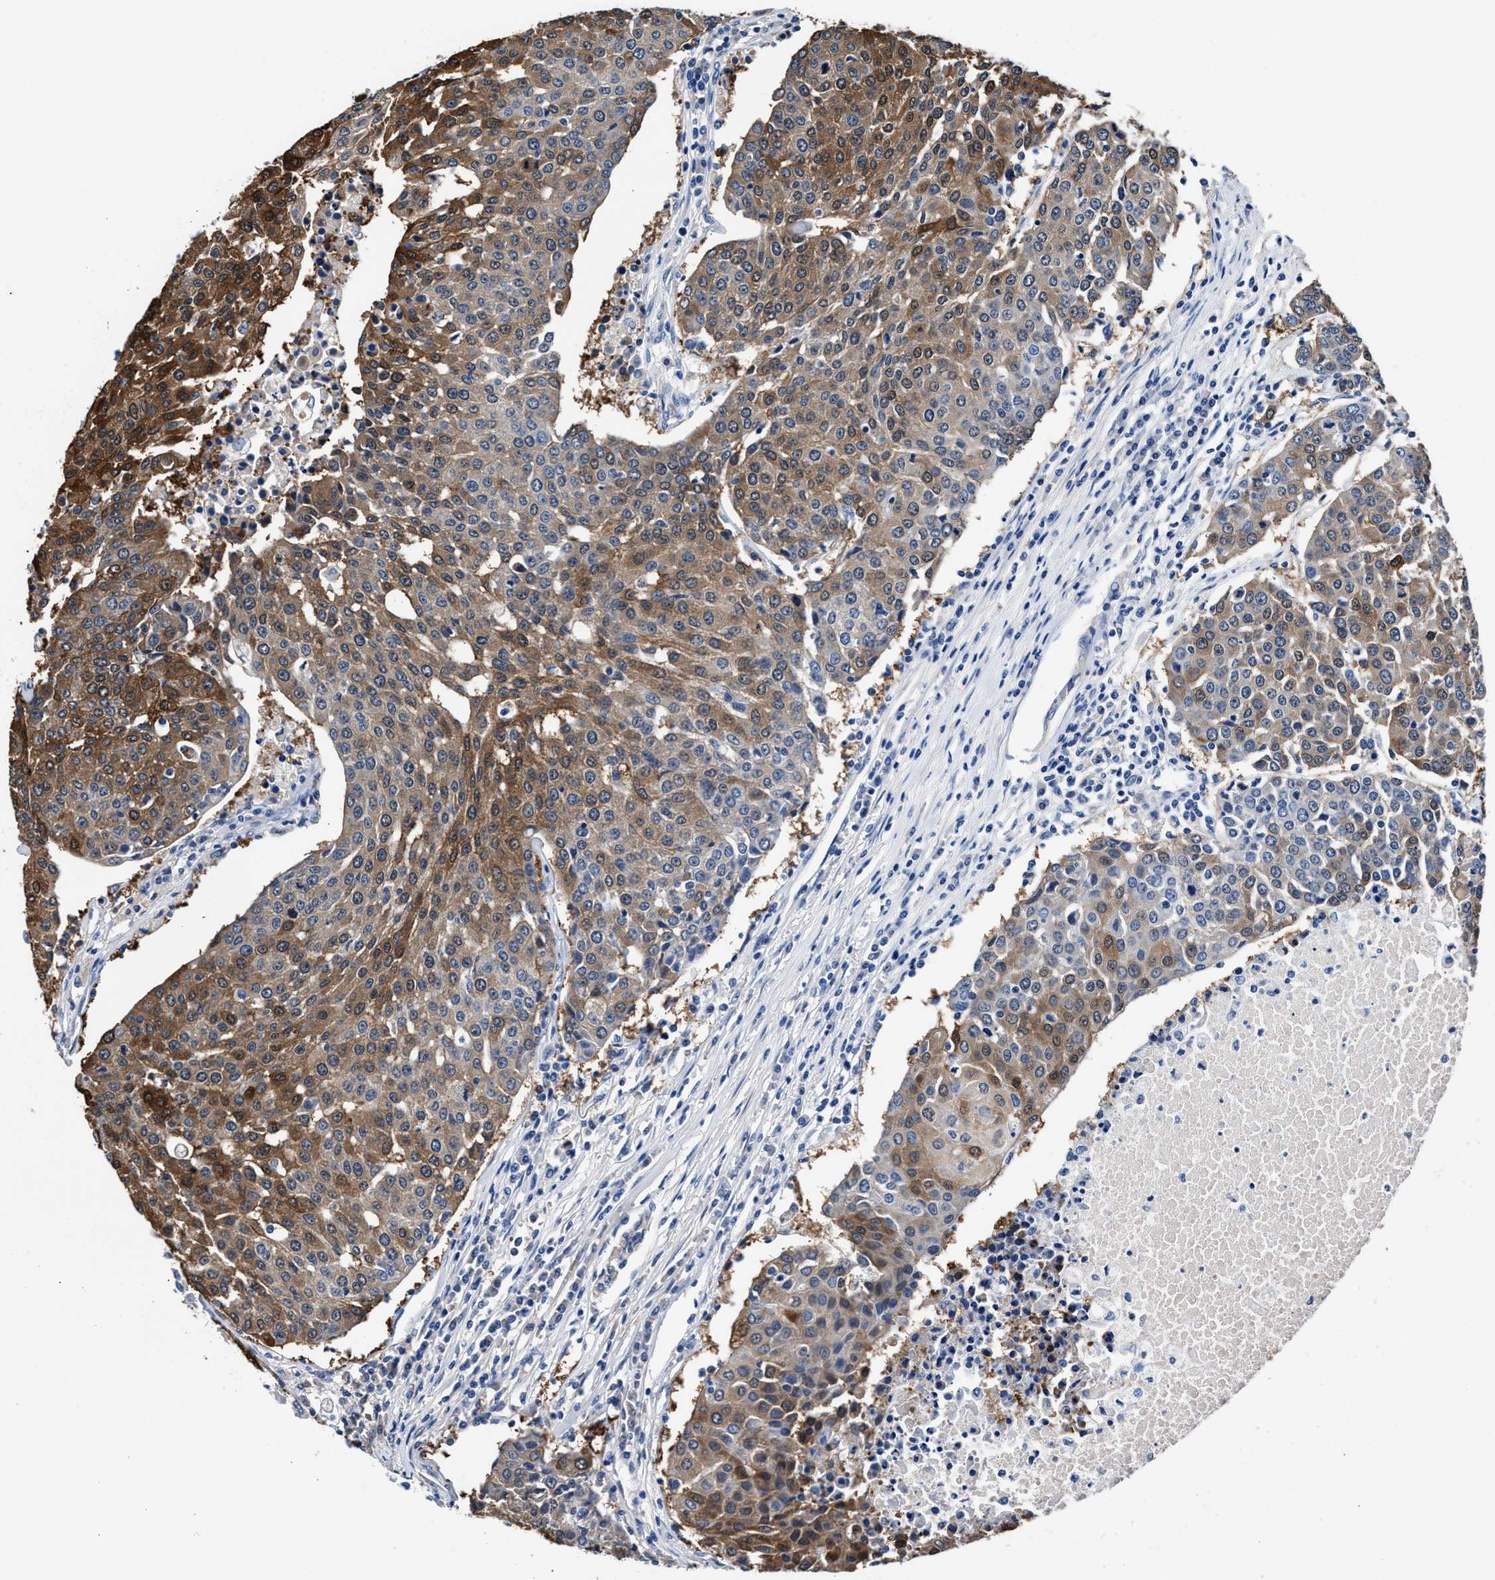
{"staining": {"intensity": "moderate", "quantity": ">75%", "location": "cytoplasmic/membranous"}, "tissue": "urothelial cancer", "cell_type": "Tumor cells", "image_type": "cancer", "snomed": [{"axis": "morphology", "description": "Urothelial carcinoma, High grade"}, {"axis": "topography", "description": "Urinary bladder"}], "caption": "Immunohistochemistry (IHC) staining of urothelial cancer, which demonstrates medium levels of moderate cytoplasmic/membranous positivity in approximately >75% of tumor cells indicating moderate cytoplasmic/membranous protein staining. The staining was performed using DAB (3,3'-diaminobenzidine) (brown) for protein detection and nuclei were counterstained in hematoxylin (blue).", "gene": "GSTM1", "patient": {"sex": "female", "age": 85}}